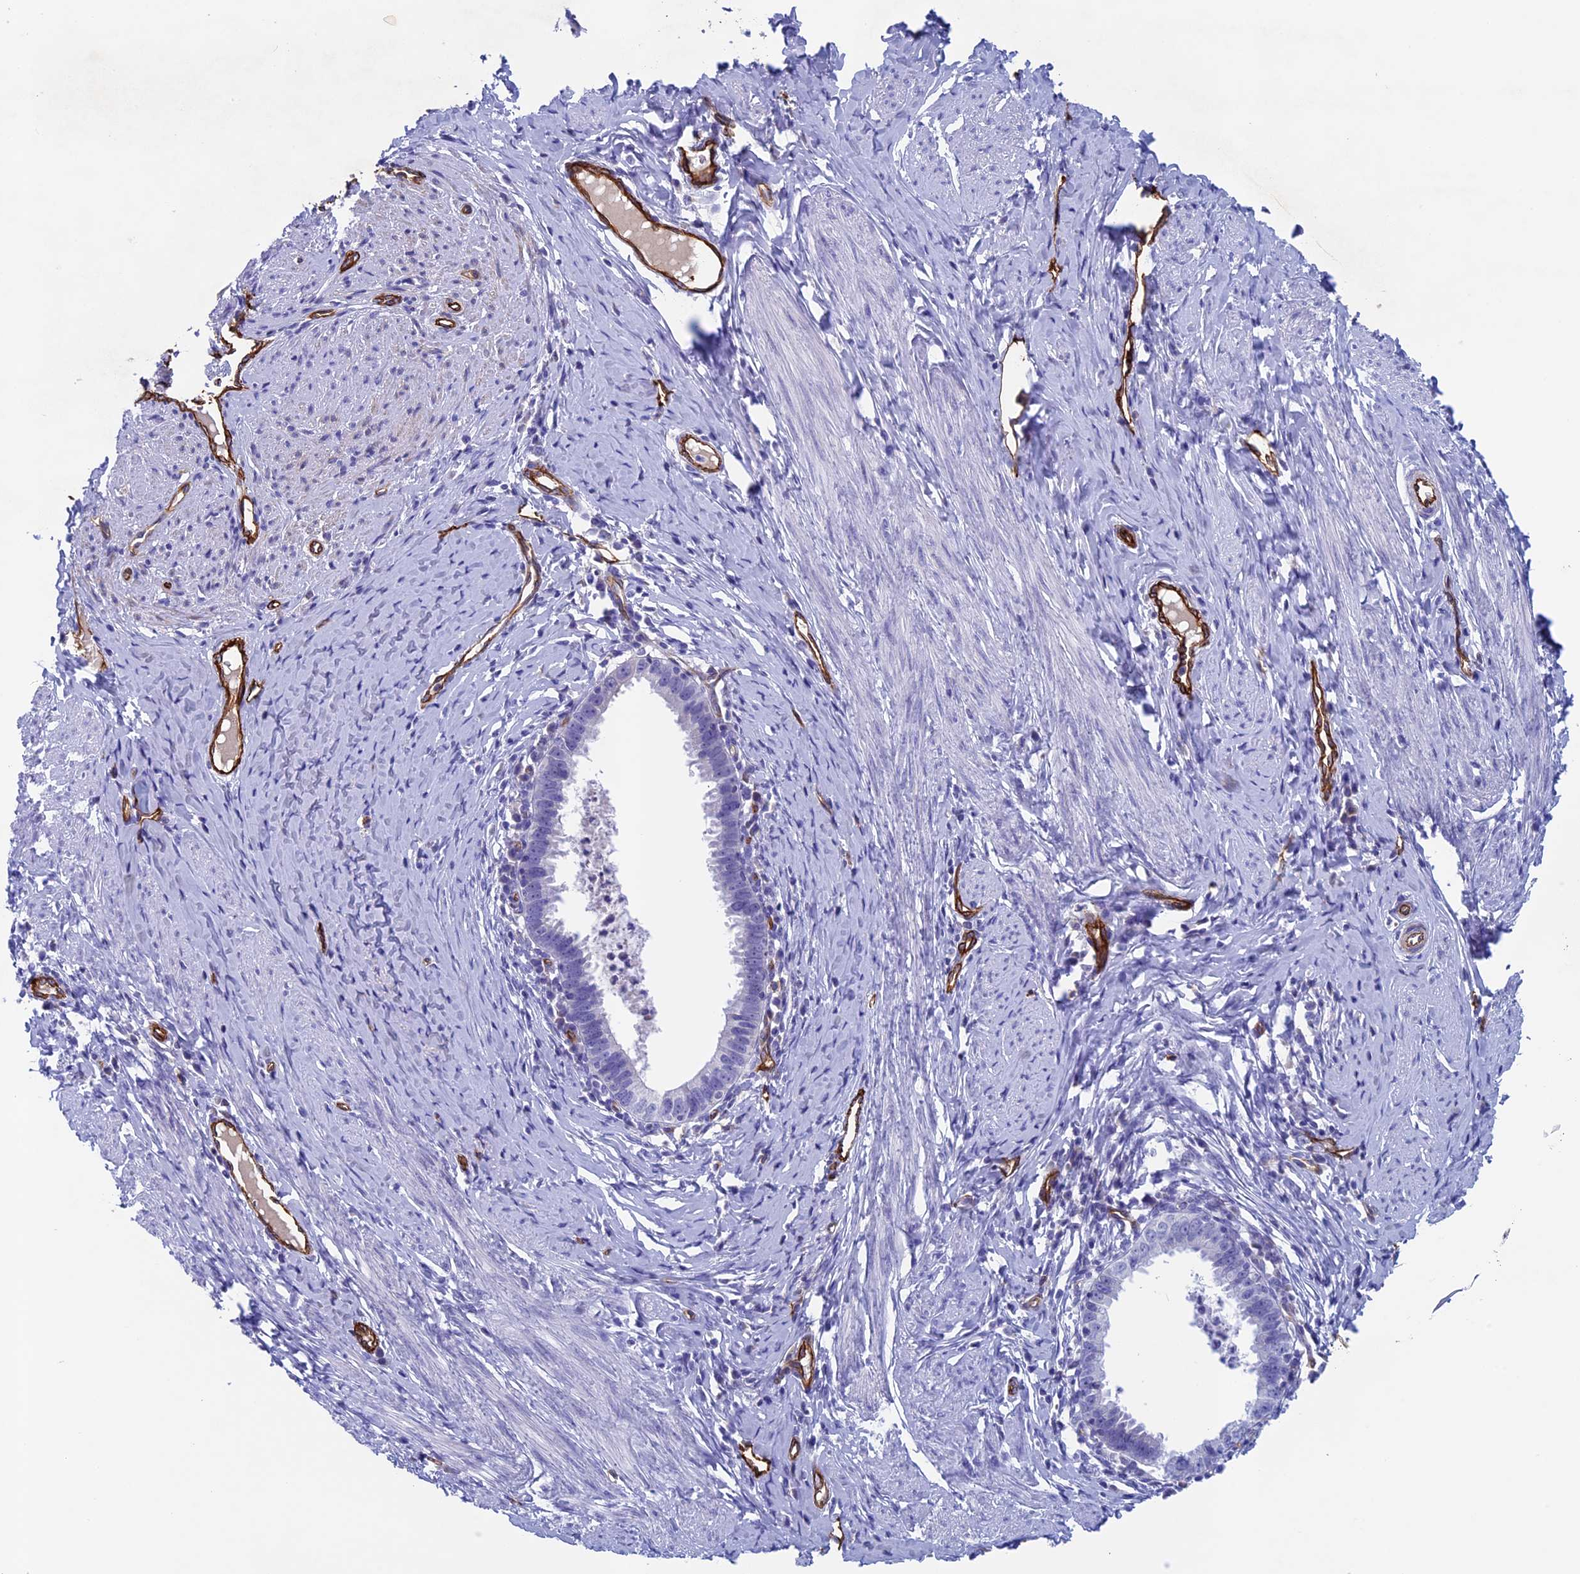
{"staining": {"intensity": "negative", "quantity": "none", "location": "none"}, "tissue": "cervical cancer", "cell_type": "Tumor cells", "image_type": "cancer", "snomed": [{"axis": "morphology", "description": "Adenocarcinoma, NOS"}, {"axis": "topography", "description": "Cervix"}], "caption": "Tumor cells show no significant positivity in cervical cancer.", "gene": "INSYN1", "patient": {"sex": "female", "age": 36}}